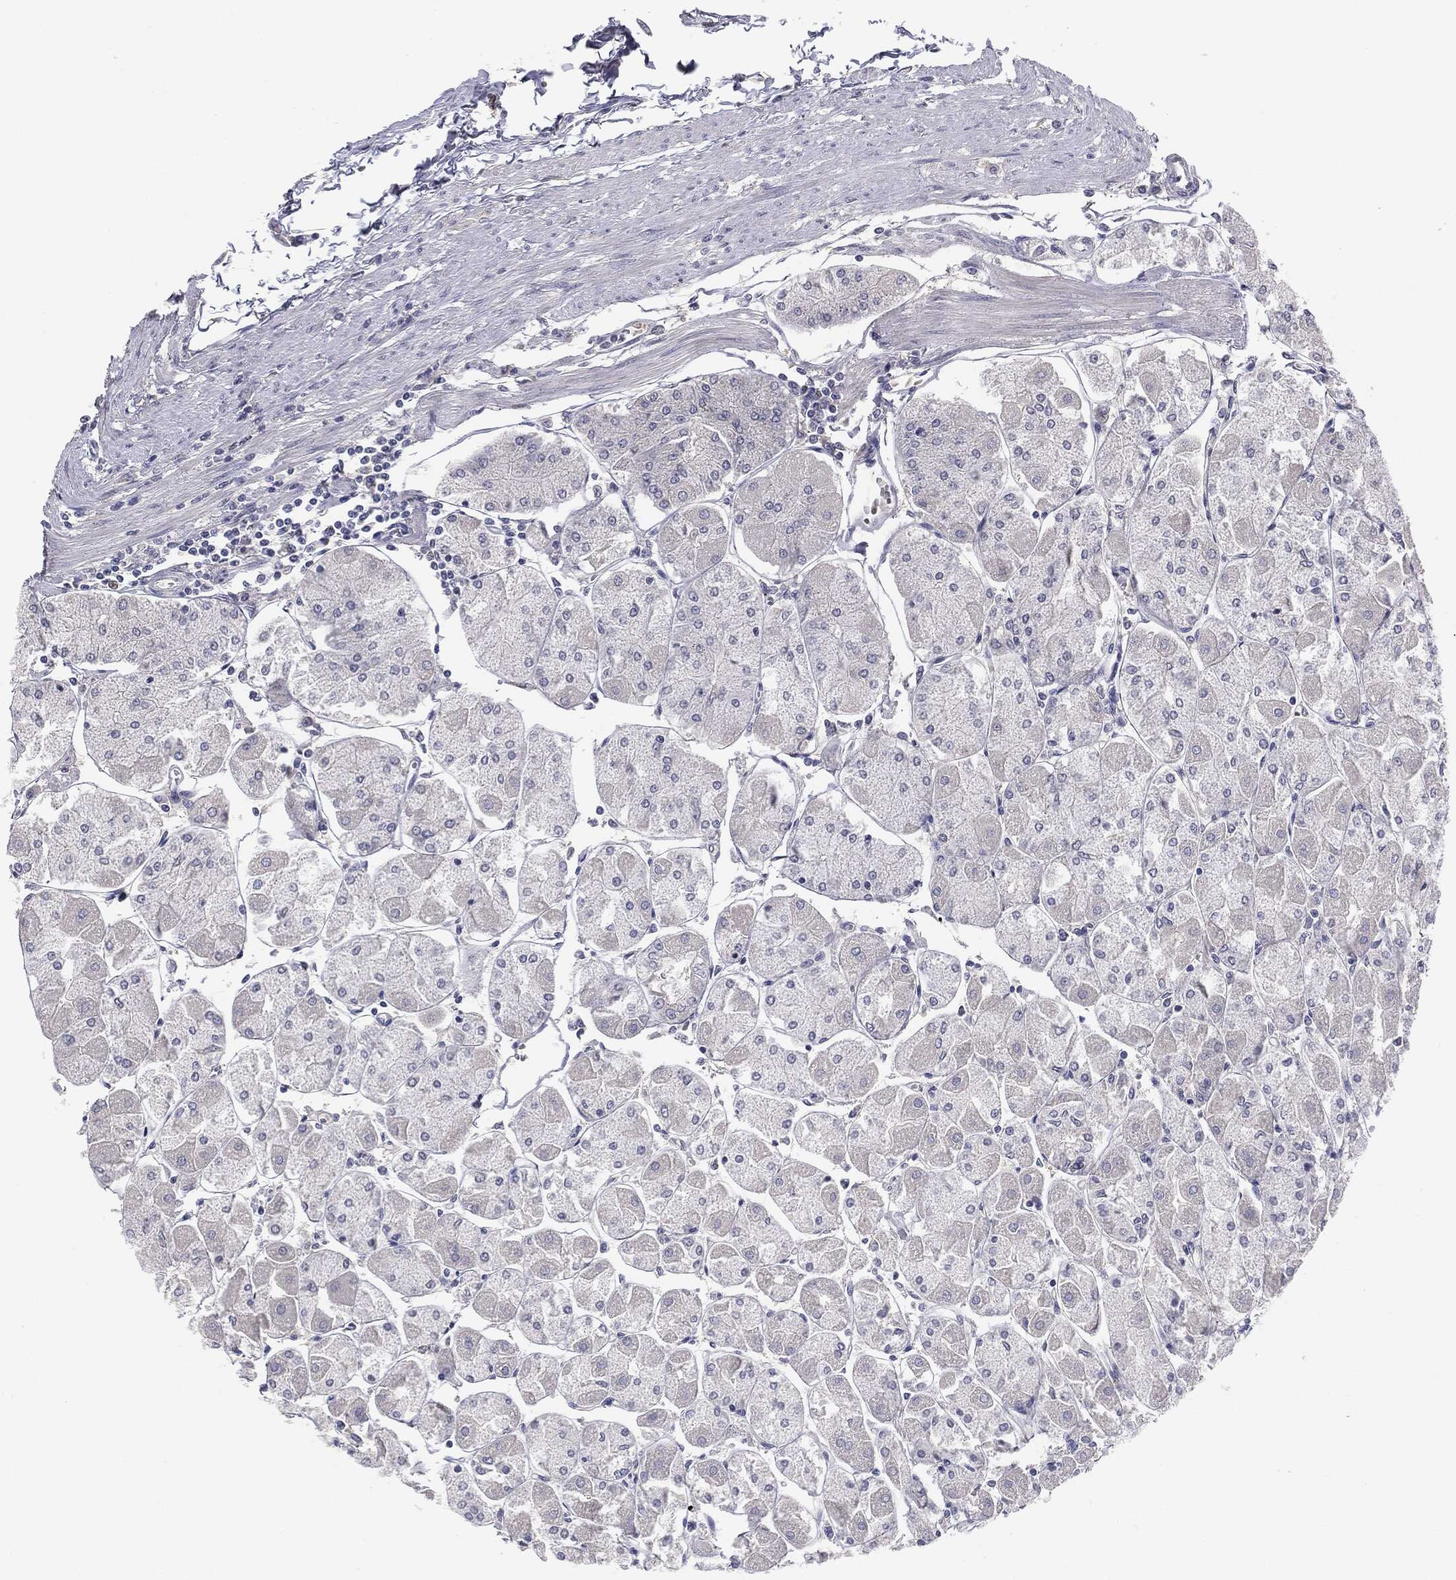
{"staining": {"intensity": "moderate", "quantity": "<25%", "location": "cytoplasmic/membranous"}, "tissue": "stomach", "cell_type": "Glandular cells", "image_type": "normal", "snomed": [{"axis": "morphology", "description": "Normal tissue, NOS"}, {"axis": "topography", "description": "Stomach"}], "caption": "Normal stomach was stained to show a protein in brown. There is low levels of moderate cytoplasmic/membranous expression in approximately <25% of glandular cells. The protein of interest is stained brown, and the nuclei are stained in blue (DAB (3,3'-diaminobenzidine) IHC with brightfield microscopy, high magnification).", "gene": "KRT5", "patient": {"sex": "male", "age": 70}}